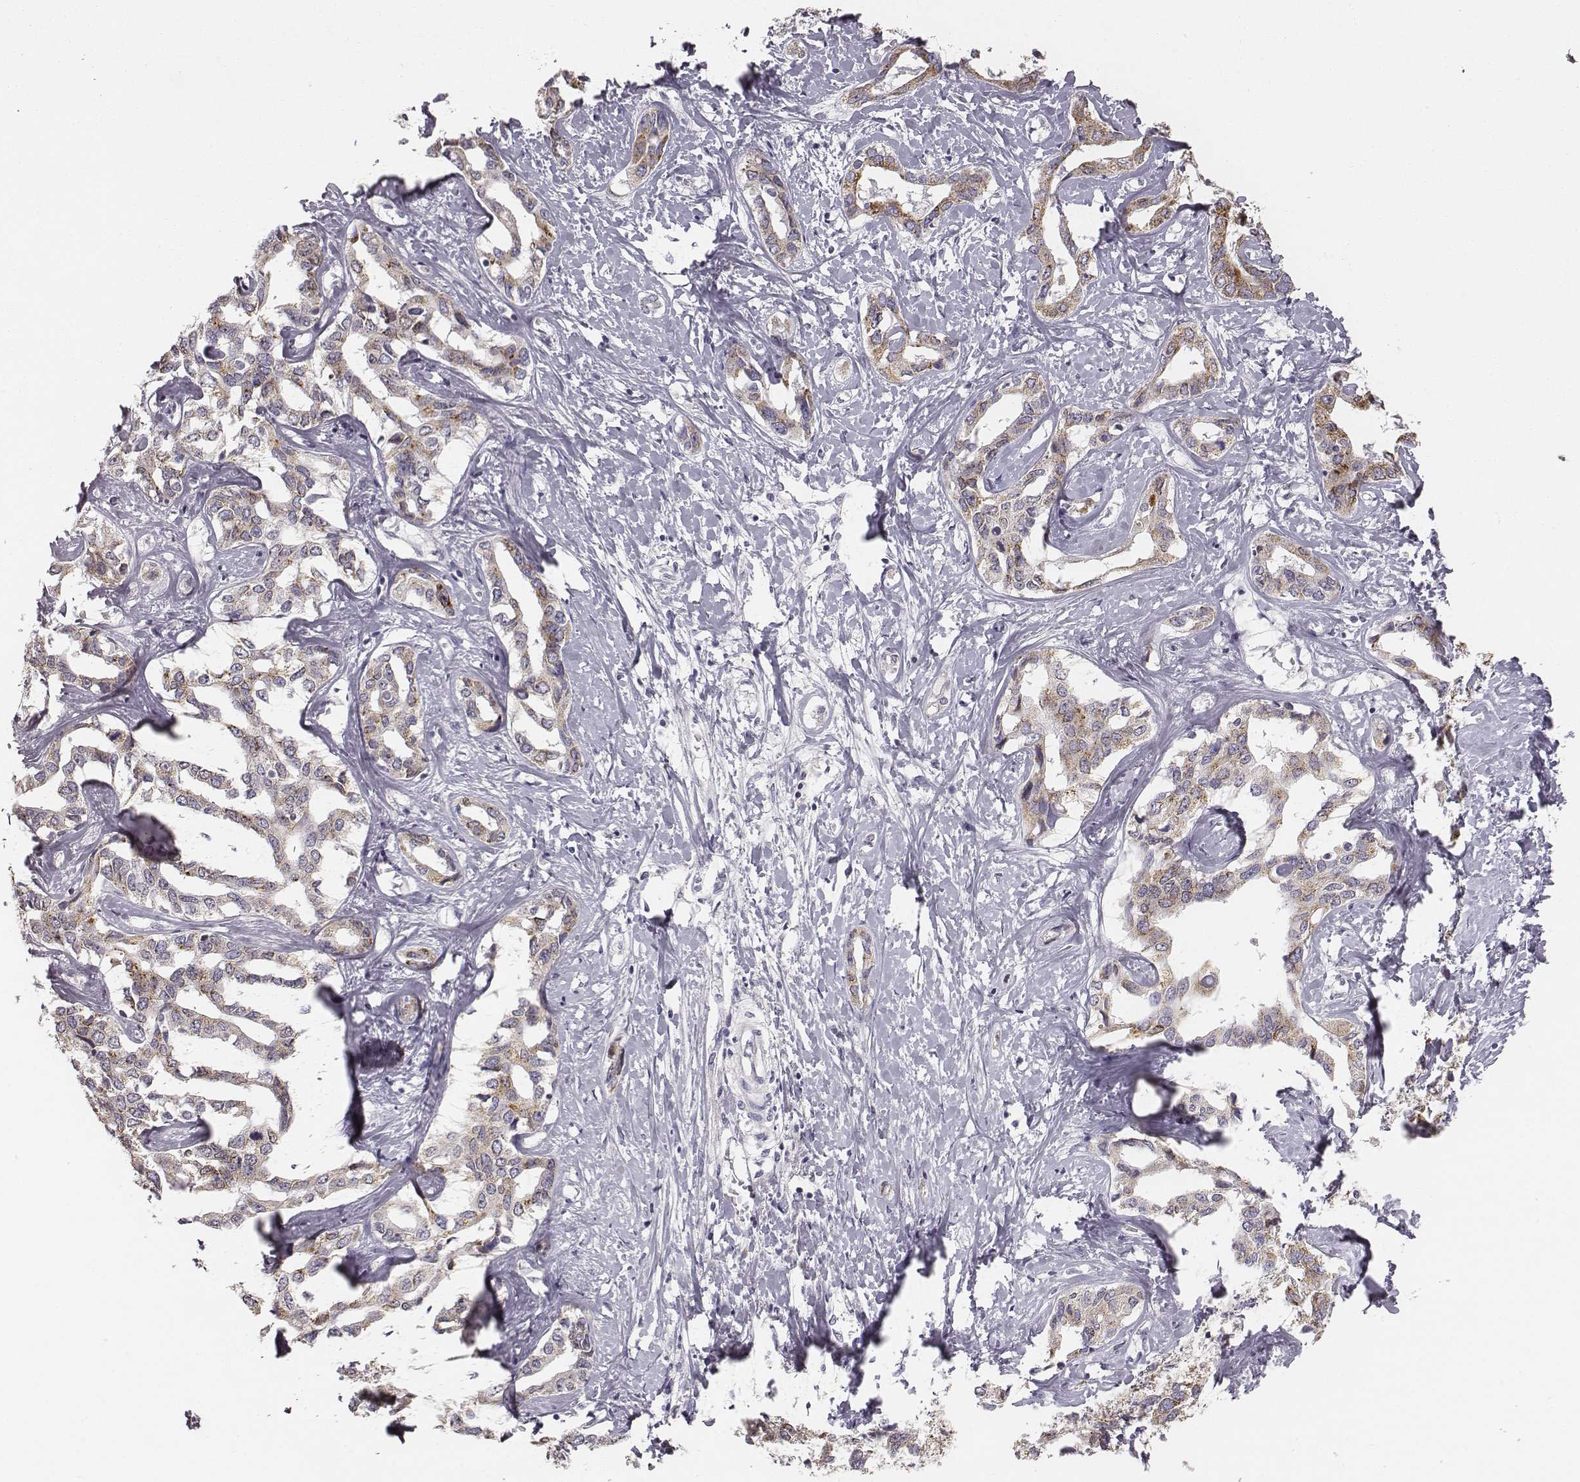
{"staining": {"intensity": "moderate", "quantity": ">75%", "location": "cytoplasmic/membranous"}, "tissue": "liver cancer", "cell_type": "Tumor cells", "image_type": "cancer", "snomed": [{"axis": "morphology", "description": "Cholangiocarcinoma"}, {"axis": "topography", "description": "Liver"}], "caption": "The image displays immunohistochemical staining of liver cholangiocarcinoma. There is moderate cytoplasmic/membranous expression is seen in approximately >75% of tumor cells.", "gene": "ABCD3", "patient": {"sex": "male", "age": 59}}